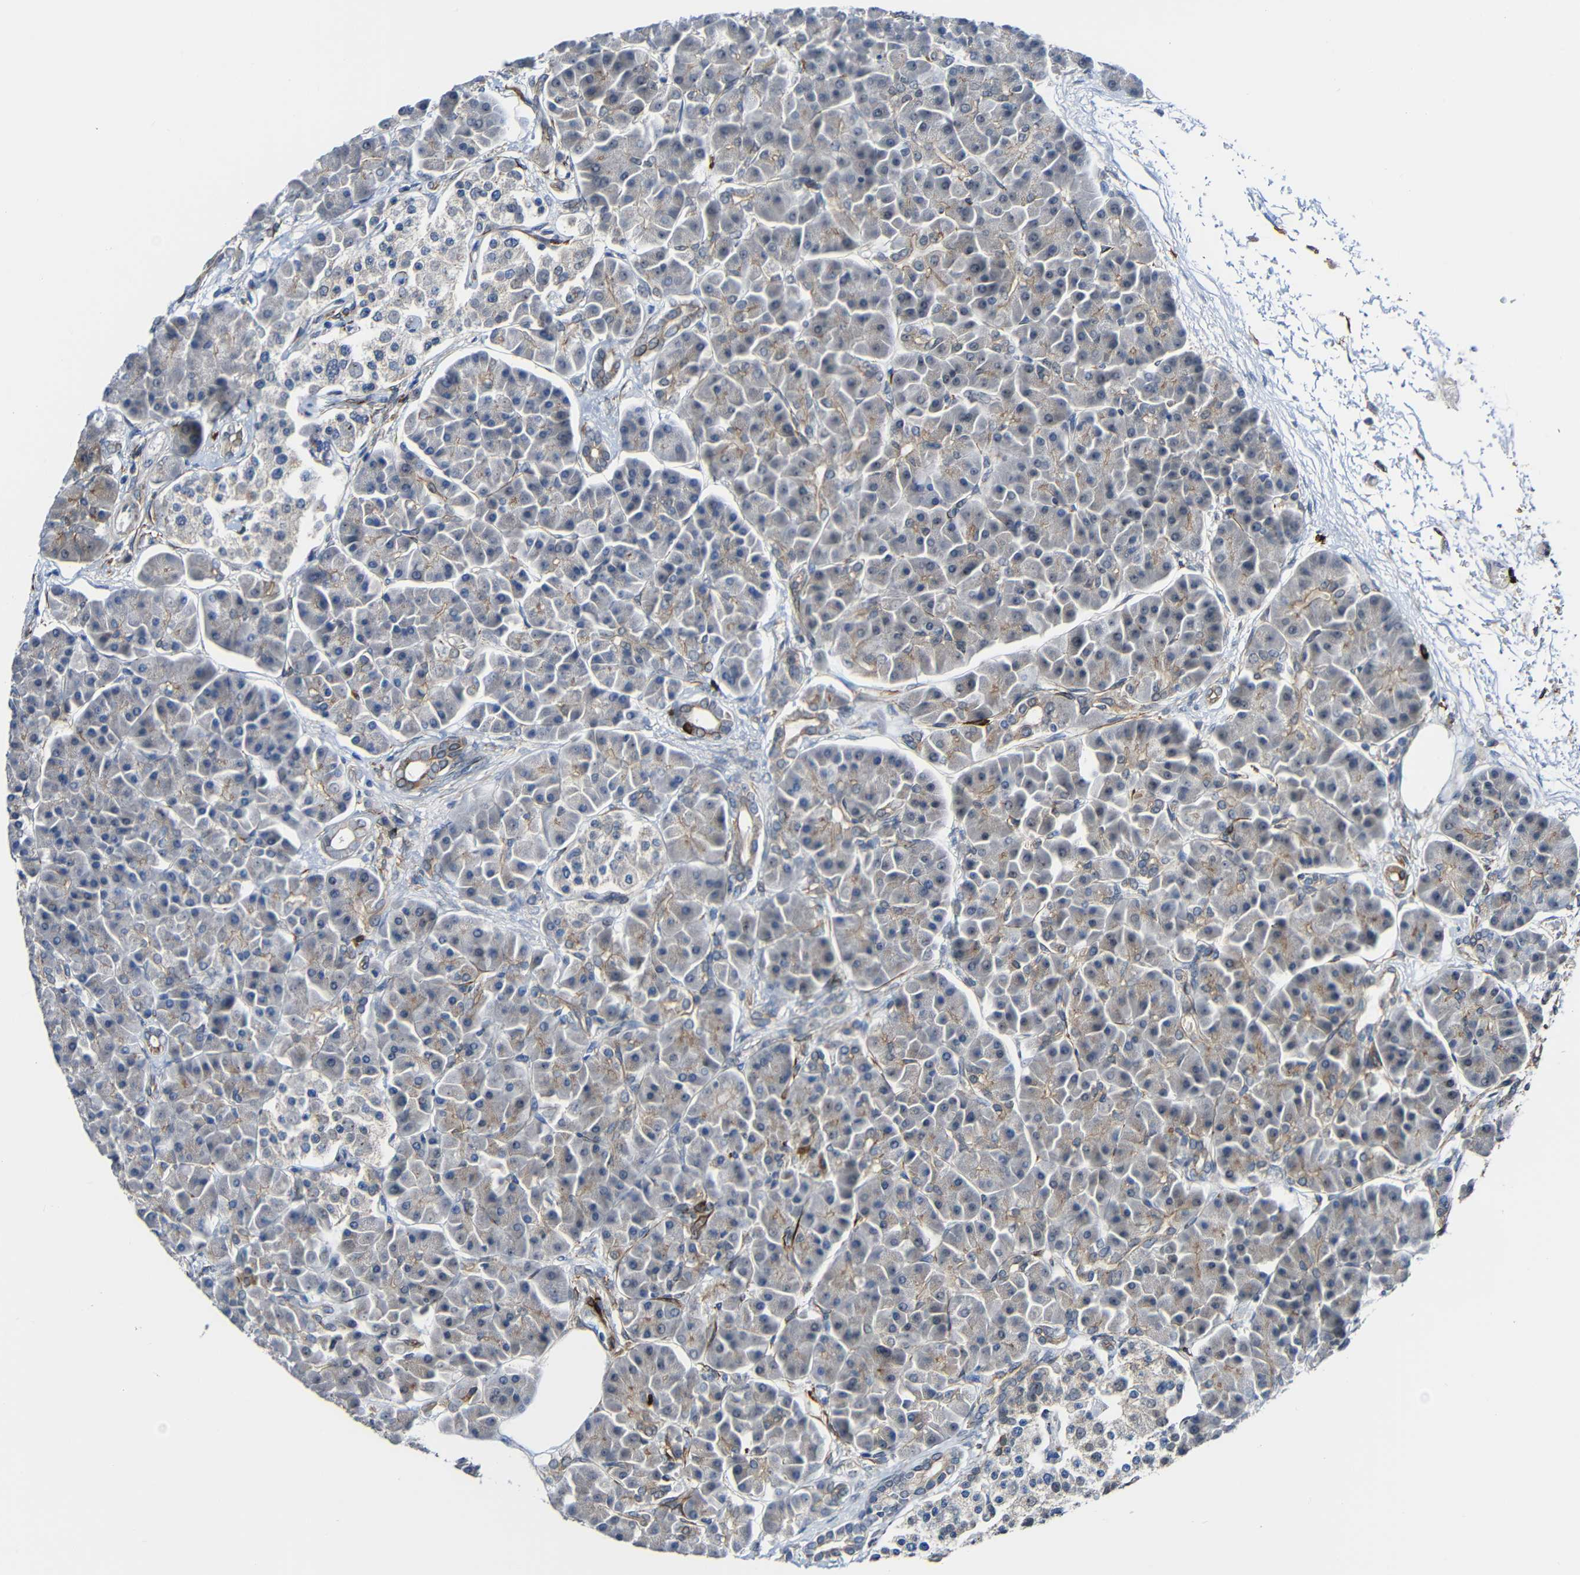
{"staining": {"intensity": "weak", "quantity": ">75%", "location": "cytoplasmic/membranous"}, "tissue": "pancreas", "cell_type": "Exocrine glandular cells", "image_type": "normal", "snomed": [{"axis": "morphology", "description": "Normal tissue, NOS"}, {"axis": "topography", "description": "Pancreas"}], "caption": "The micrograph demonstrates staining of benign pancreas, revealing weak cytoplasmic/membranous protein positivity (brown color) within exocrine glandular cells.", "gene": "DCLK1", "patient": {"sex": "female", "age": 70}}